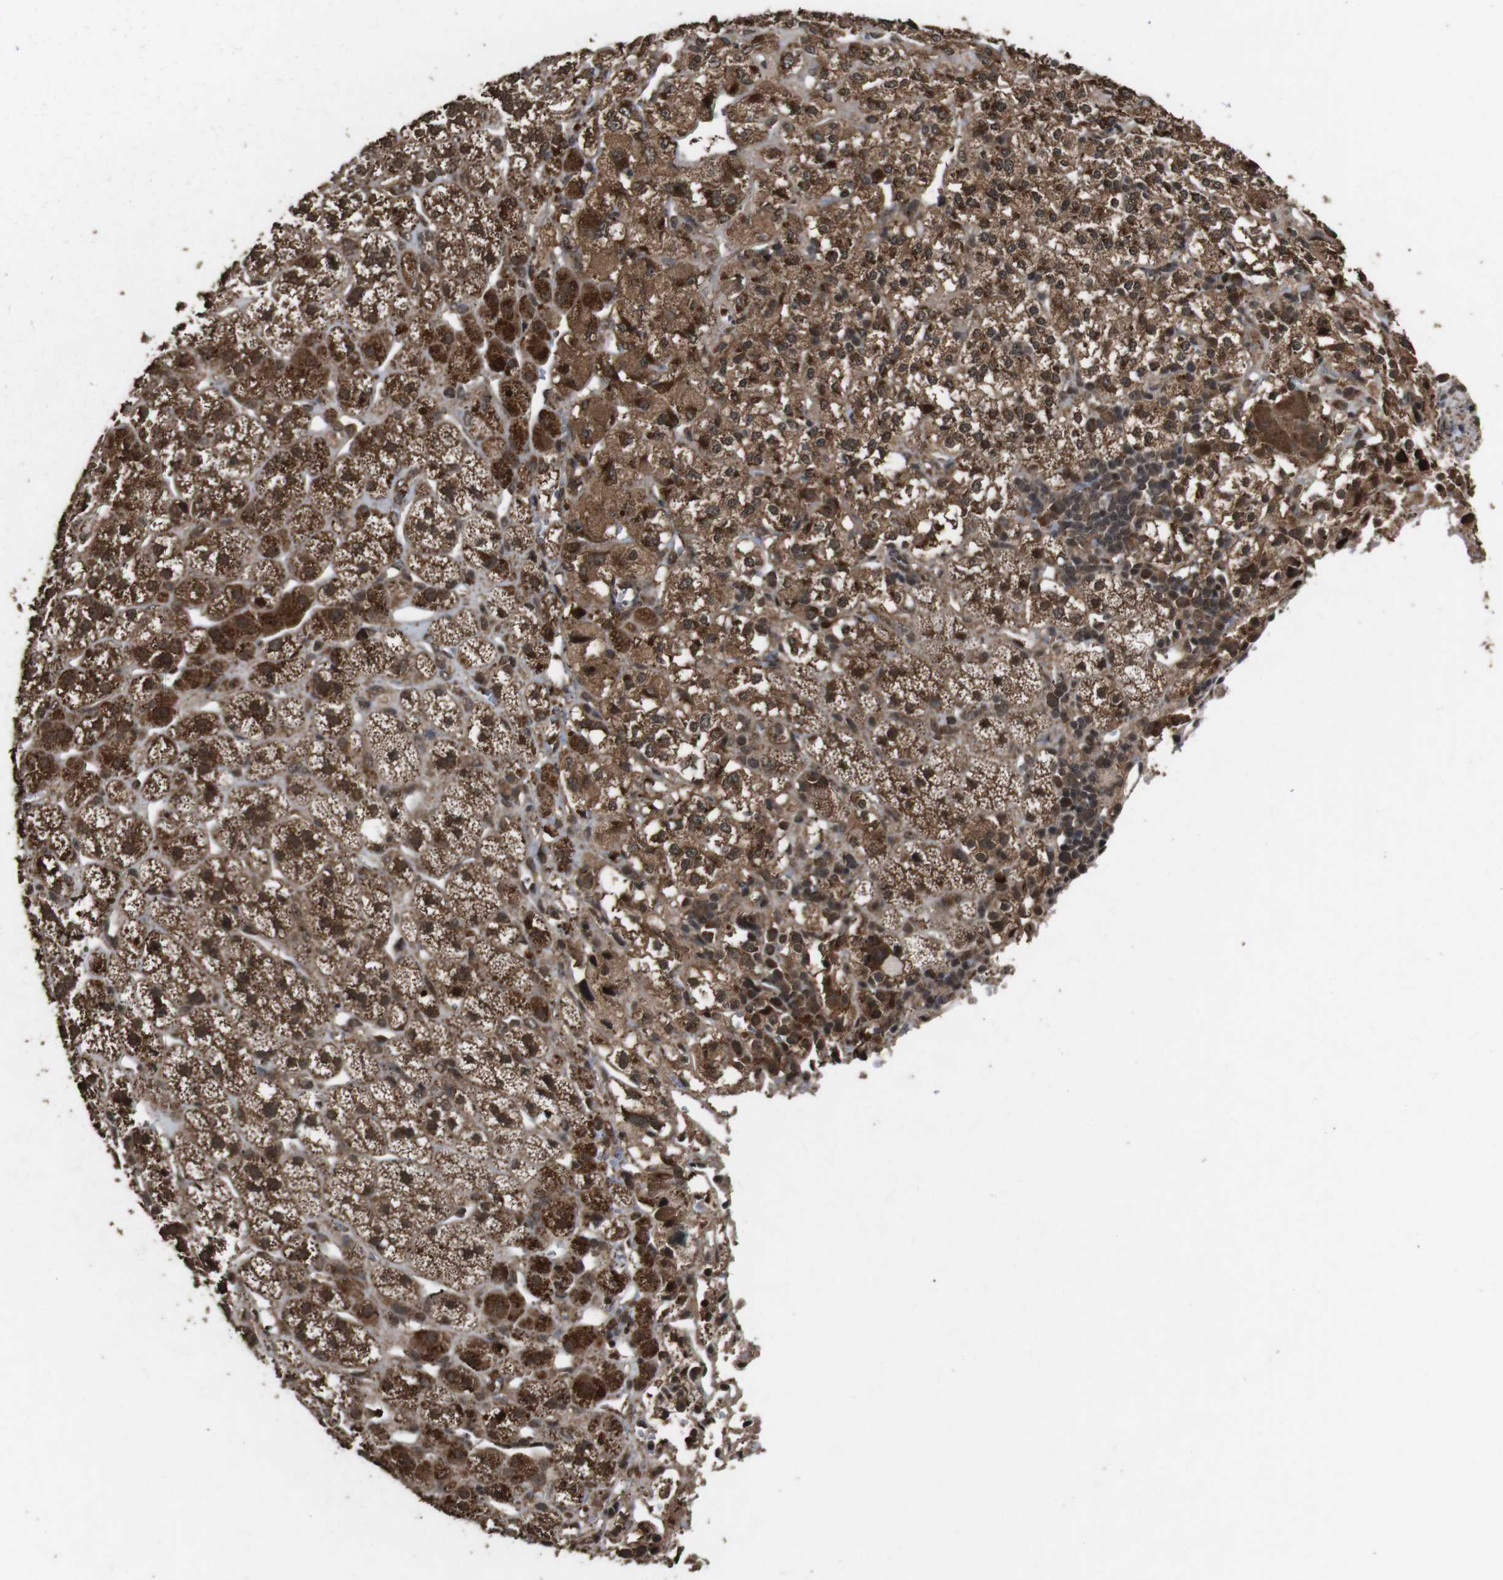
{"staining": {"intensity": "strong", "quantity": ">75%", "location": "cytoplasmic/membranous"}, "tissue": "adrenal gland", "cell_type": "Glandular cells", "image_type": "normal", "snomed": [{"axis": "morphology", "description": "Normal tissue, NOS"}, {"axis": "topography", "description": "Adrenal gland"}], "caption": "DAB immunohistochemical staining of unremarkable adrenal gland demonstrates strong cytoplasmic/membranous protein expression in about >75% of glandular cells.", "gene": "RRAS2", "patient": {"sex": "male", "age": 56}}